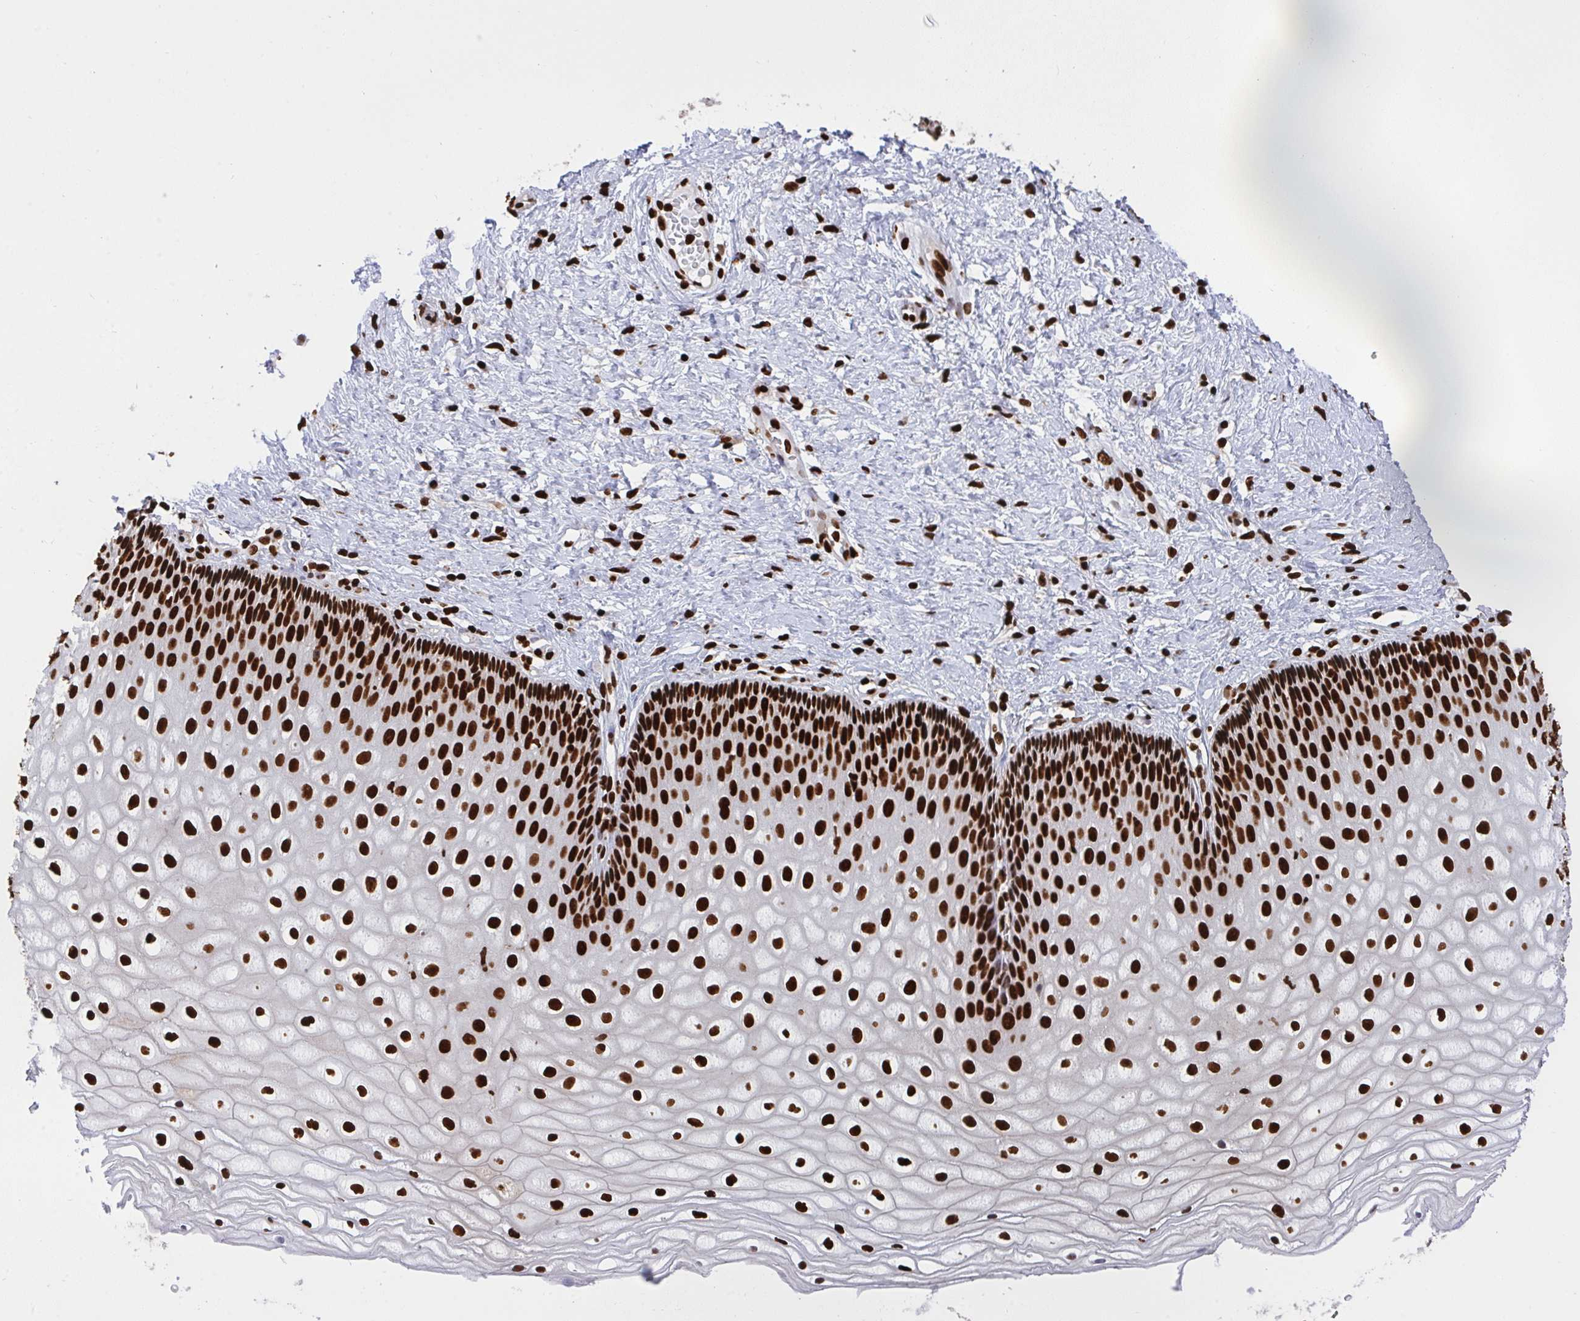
{"staining": {"intensity": "strong", "quantity": ">75%", "location": "nuclear"}, "tissue": "cervix", "cell_type": "Glandular cells", "image_type": "normal", "snomed": [{"axis": "morphology", "description": "Normal tissue, NOS"}, {"axis": "topography", "description": "Cervix"}], "caption": "A high amount of strong nuclear positivity is appreciated in approximately >75% of glandular cells in normal cervix.", "gene": "HNRNPL", "patient": {"sex": "female", "age": 36}}